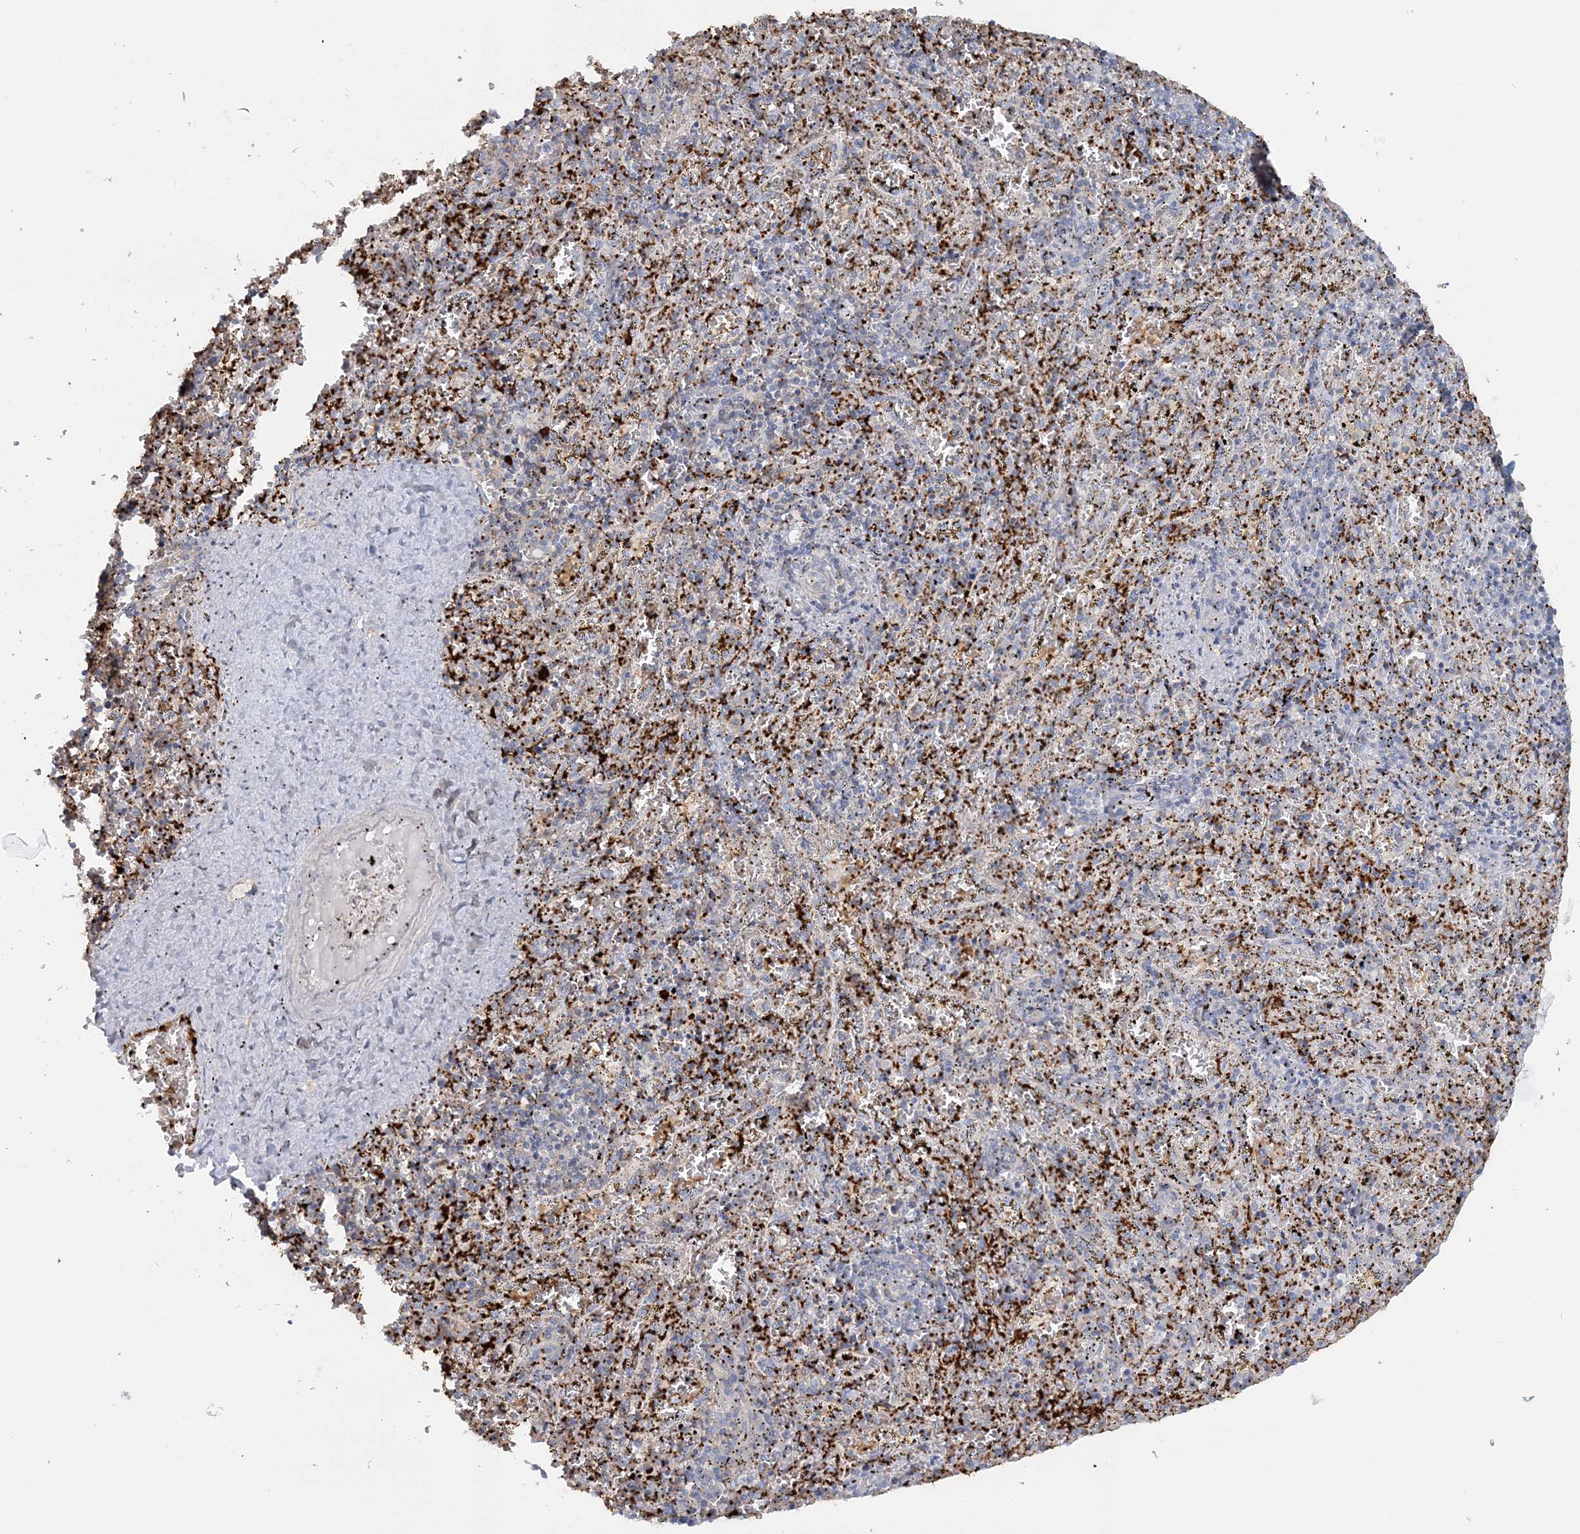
{"staining": {"intensity": "weak", "quantity": "<25%", "location": "cytoplasmic/membranous"}, "tissue": "spleen", "cell_type": "Cells in red pulp", "image_type": "normal", "snomed": [{"axis": "morphology", "description": "Normal tissue, NOS"}, {"axis": "topography", "description": "Spleen"}], "caption": "The micrograph displays no staining of cells in red pulp in unremarkable spleen. The staining is performed using DAB brown chromogen with nuclei counter-stained in using hematoxylin.", "gene": "CUEDC2", "patient": {"sex": "male", "age": 11}}